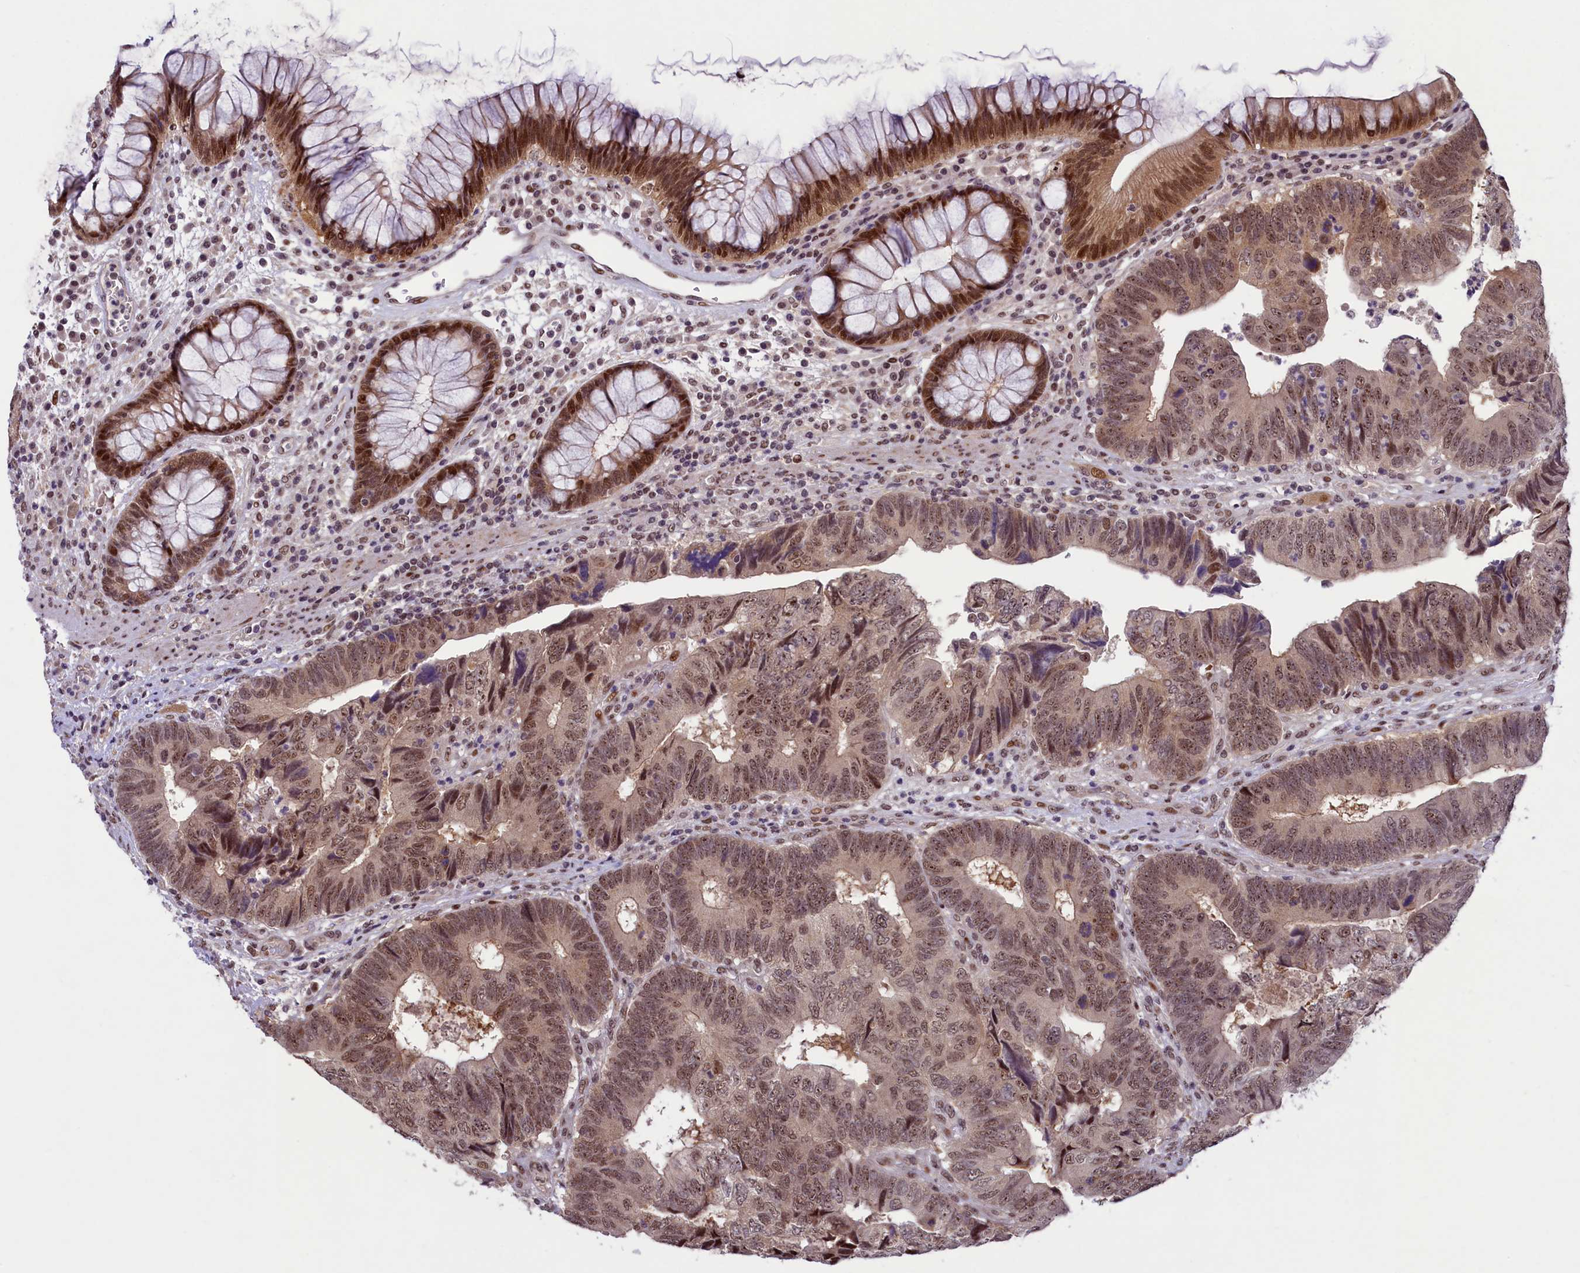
{"staining": {"intensity": "moderate", "quantity": ">75%", "location": "nuclear"}, "tissue": "colorectal cancer", "cell_type": "Tumor cells", "image_type": "cancer", "snomed": [{"axis": "morphology", "description": "Adenocarcinoma, NOS"}, {"axis": "topography", "description": "Colon"}], "caption": "Immunohistochemical staining of adenocarcinoma (colorectal) demonstrates medium levels of moderate nuclear protein expression in approximately >75% of tumor cells.", "gene": "ANKS3", "patient": {"sex": "female", "age": 67}}